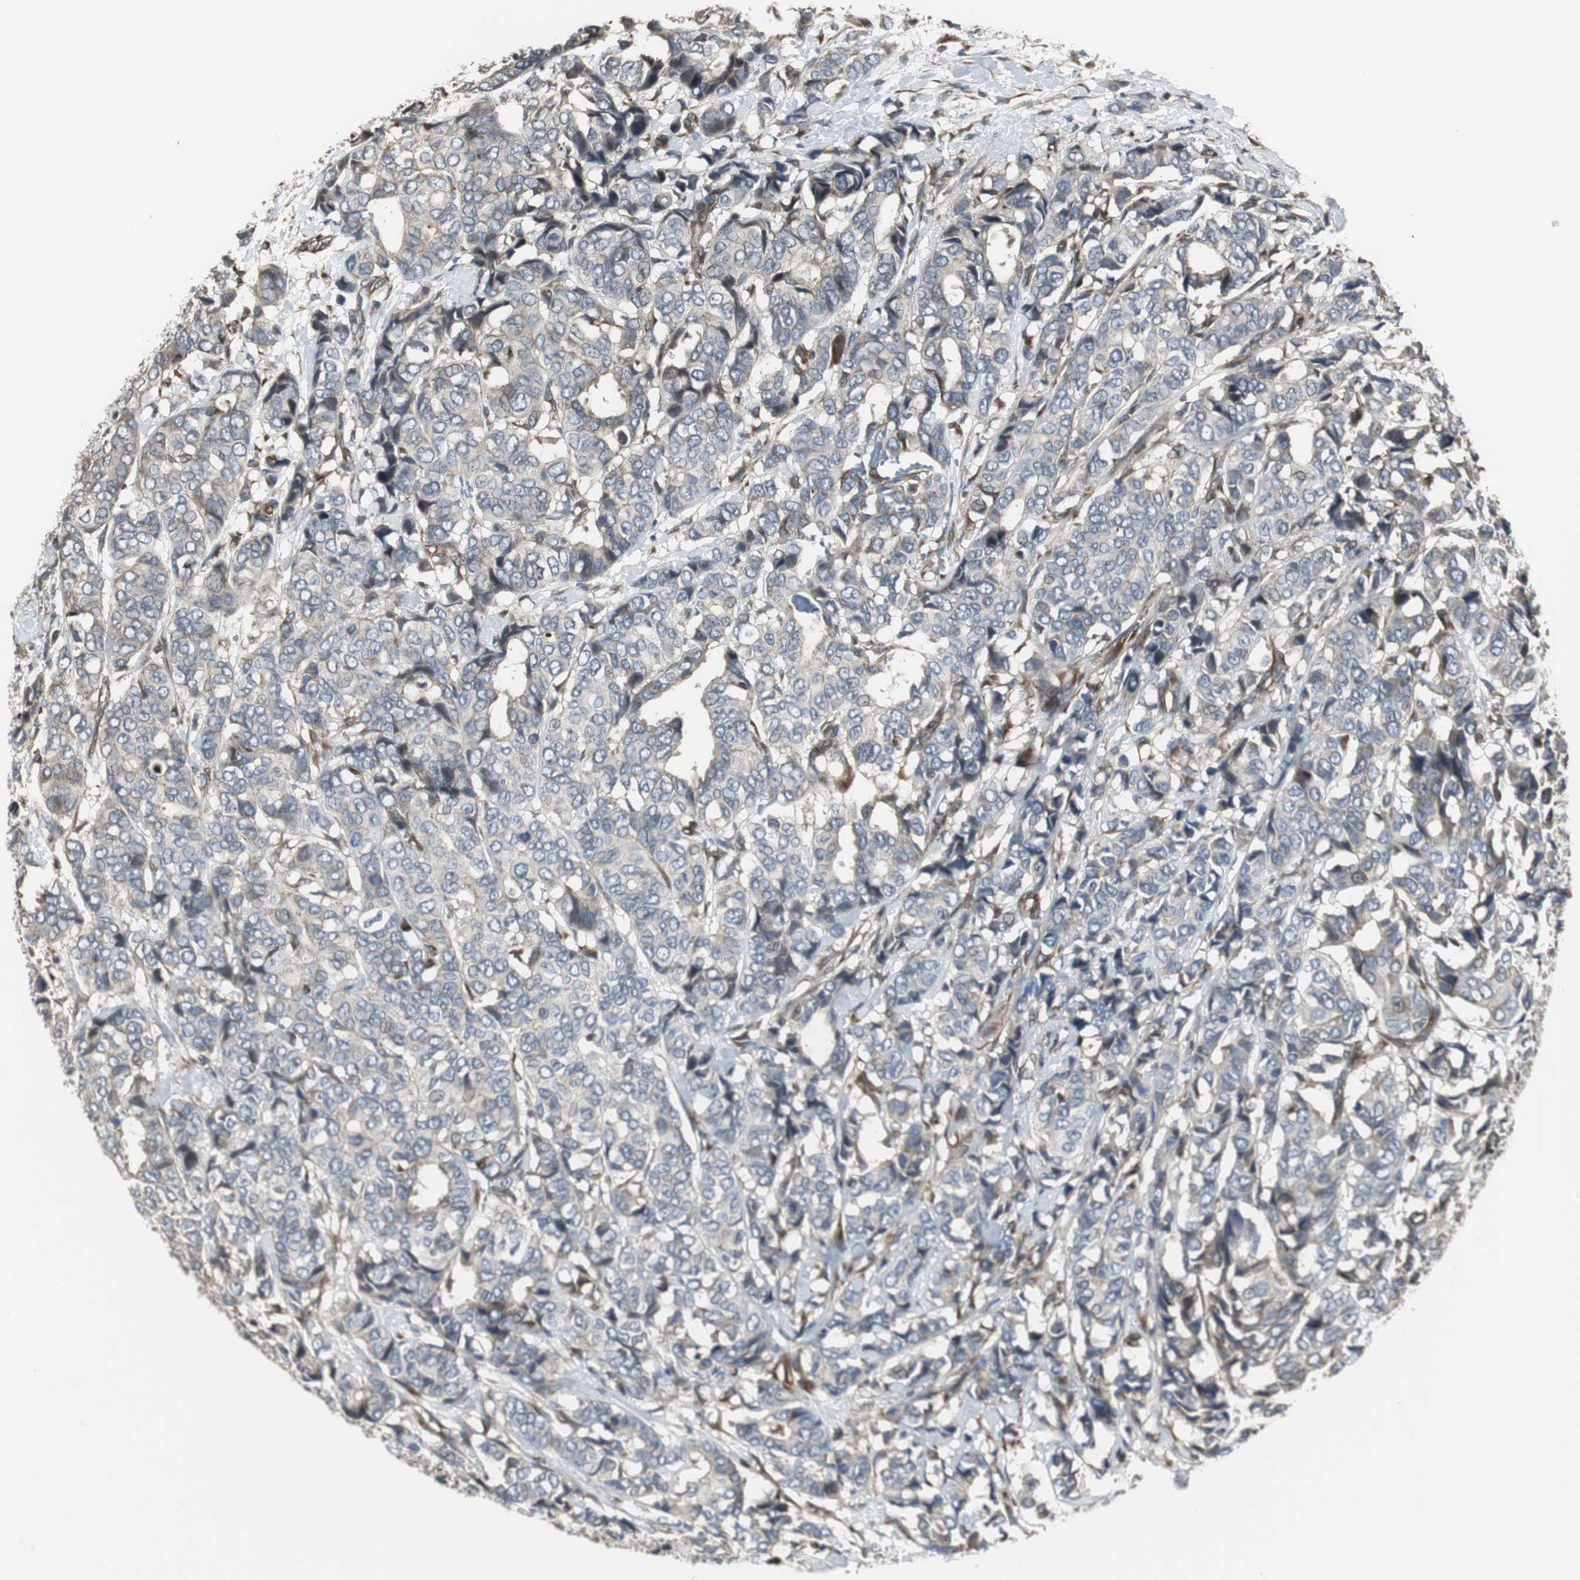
{"staining": {"intensity": "weak", "quantity": "<25%", "location": "cytoplasmic/membranous"}, "tissue": "breast cancer", "cell_type": "Tumor cells", "image_type": "cancer", "snomed": [{"axis": "morphology", "description": "Duct carcinoma"}, {"axis": "topography", "description": "Breast"}], "caption": "Histopathology image shows no protein expression in tumor cells of breast cancer (intraductal carcinoma) tissue. (Stains: DAB (3,3'-diaminobenzidine) IHC with hematoxylin counter stain, Microscopy: brightfield microscopy at high magnification).", "gene": "CHP1", "patient": {"sex": "female", "age": 87}}